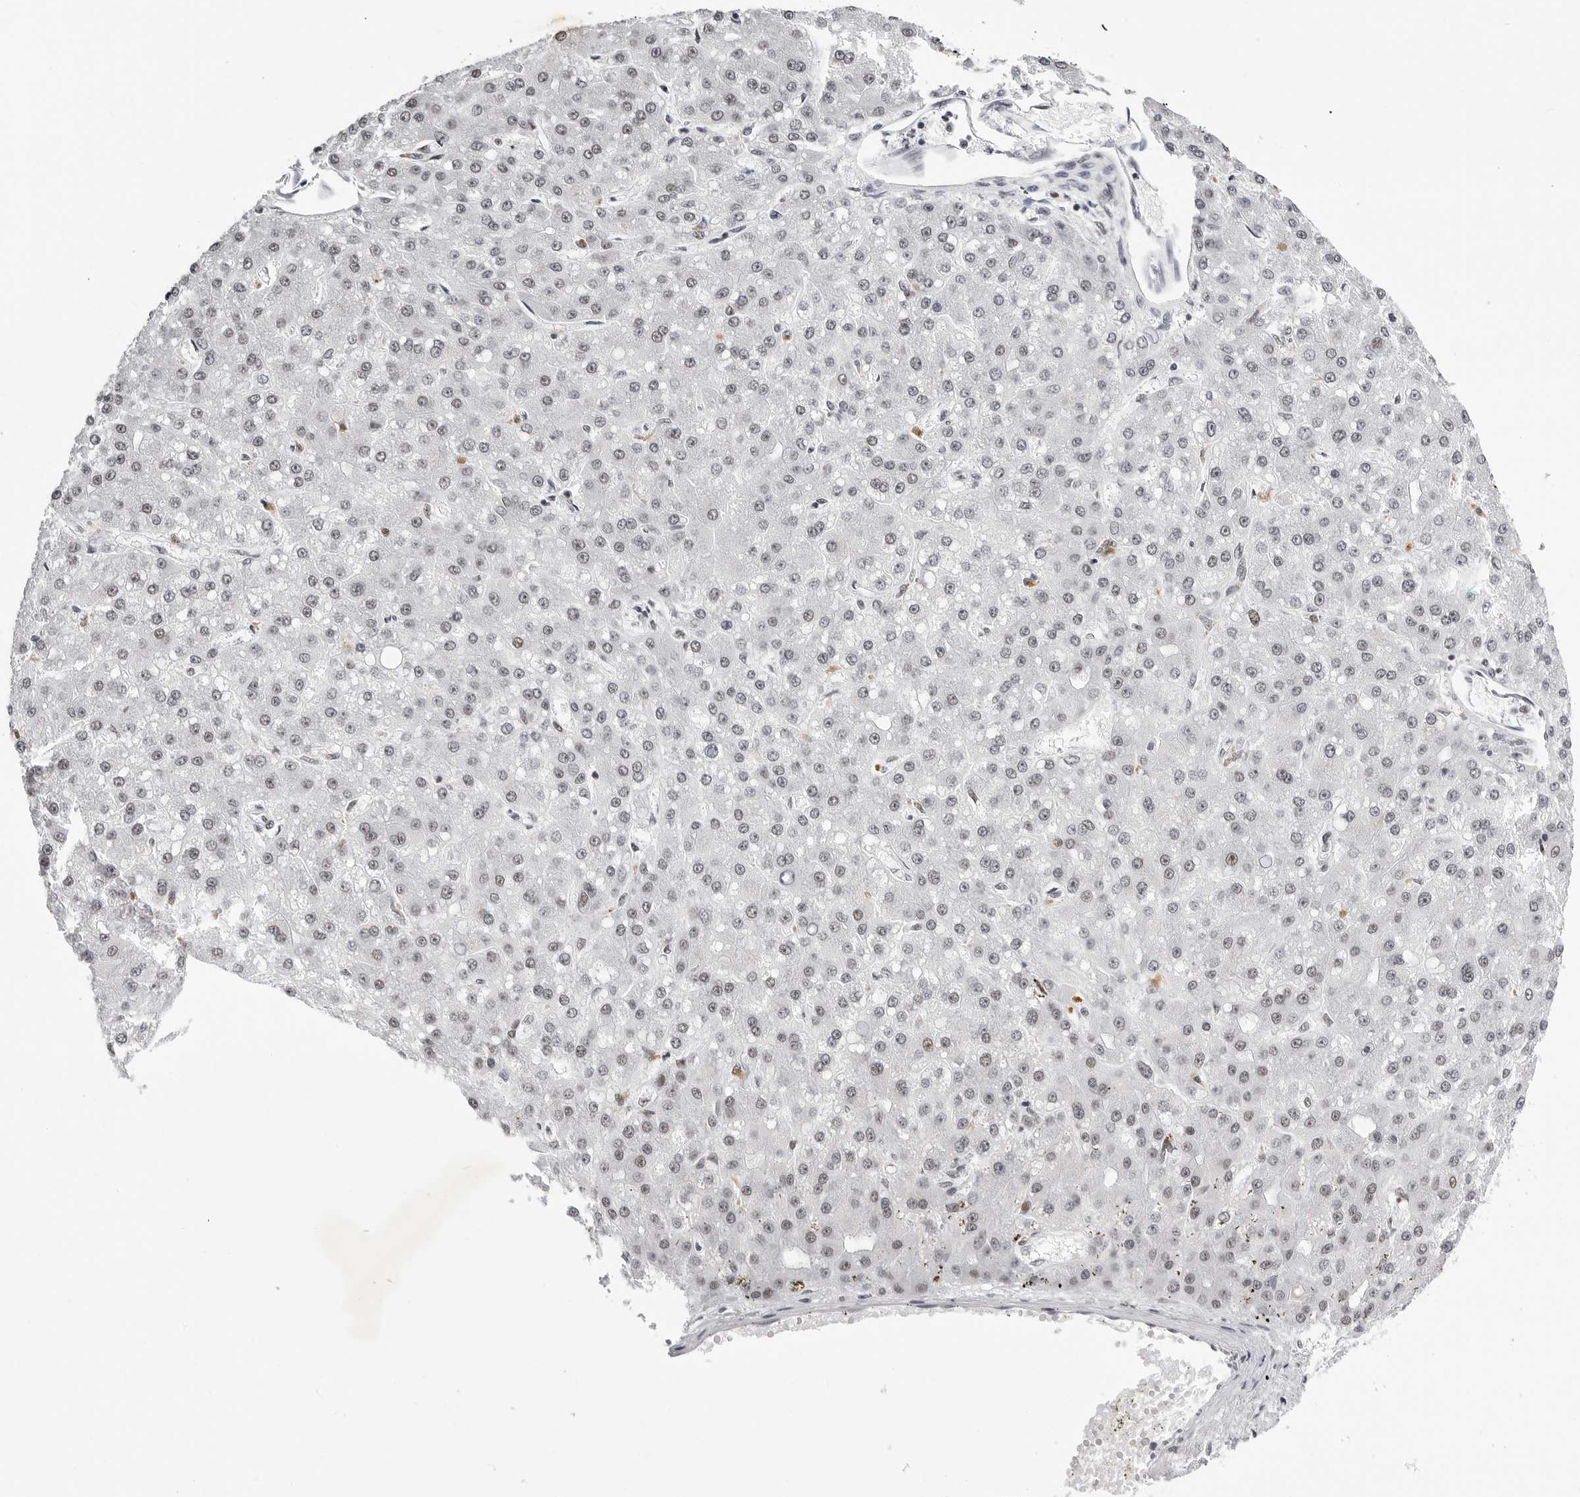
{"staining": {"intensity": "weak", "quantity": "<25%", "location": "nuclear"}, "tissue": "liver cancer", "cell_type": "Tumor cells", "image_type": "cancer", "snomed": [{"axis": "morphology", "description": "Carcinoma, Hepatocellular, NOS"}, {"axis": "topography", "description": "Liver"}], "caption": "Tumor cells are negative for brown protein staining in liver hepatocellular carcinoma.", "gene": "SF3B4", "patient": {"sex": "male", "age": 67}}